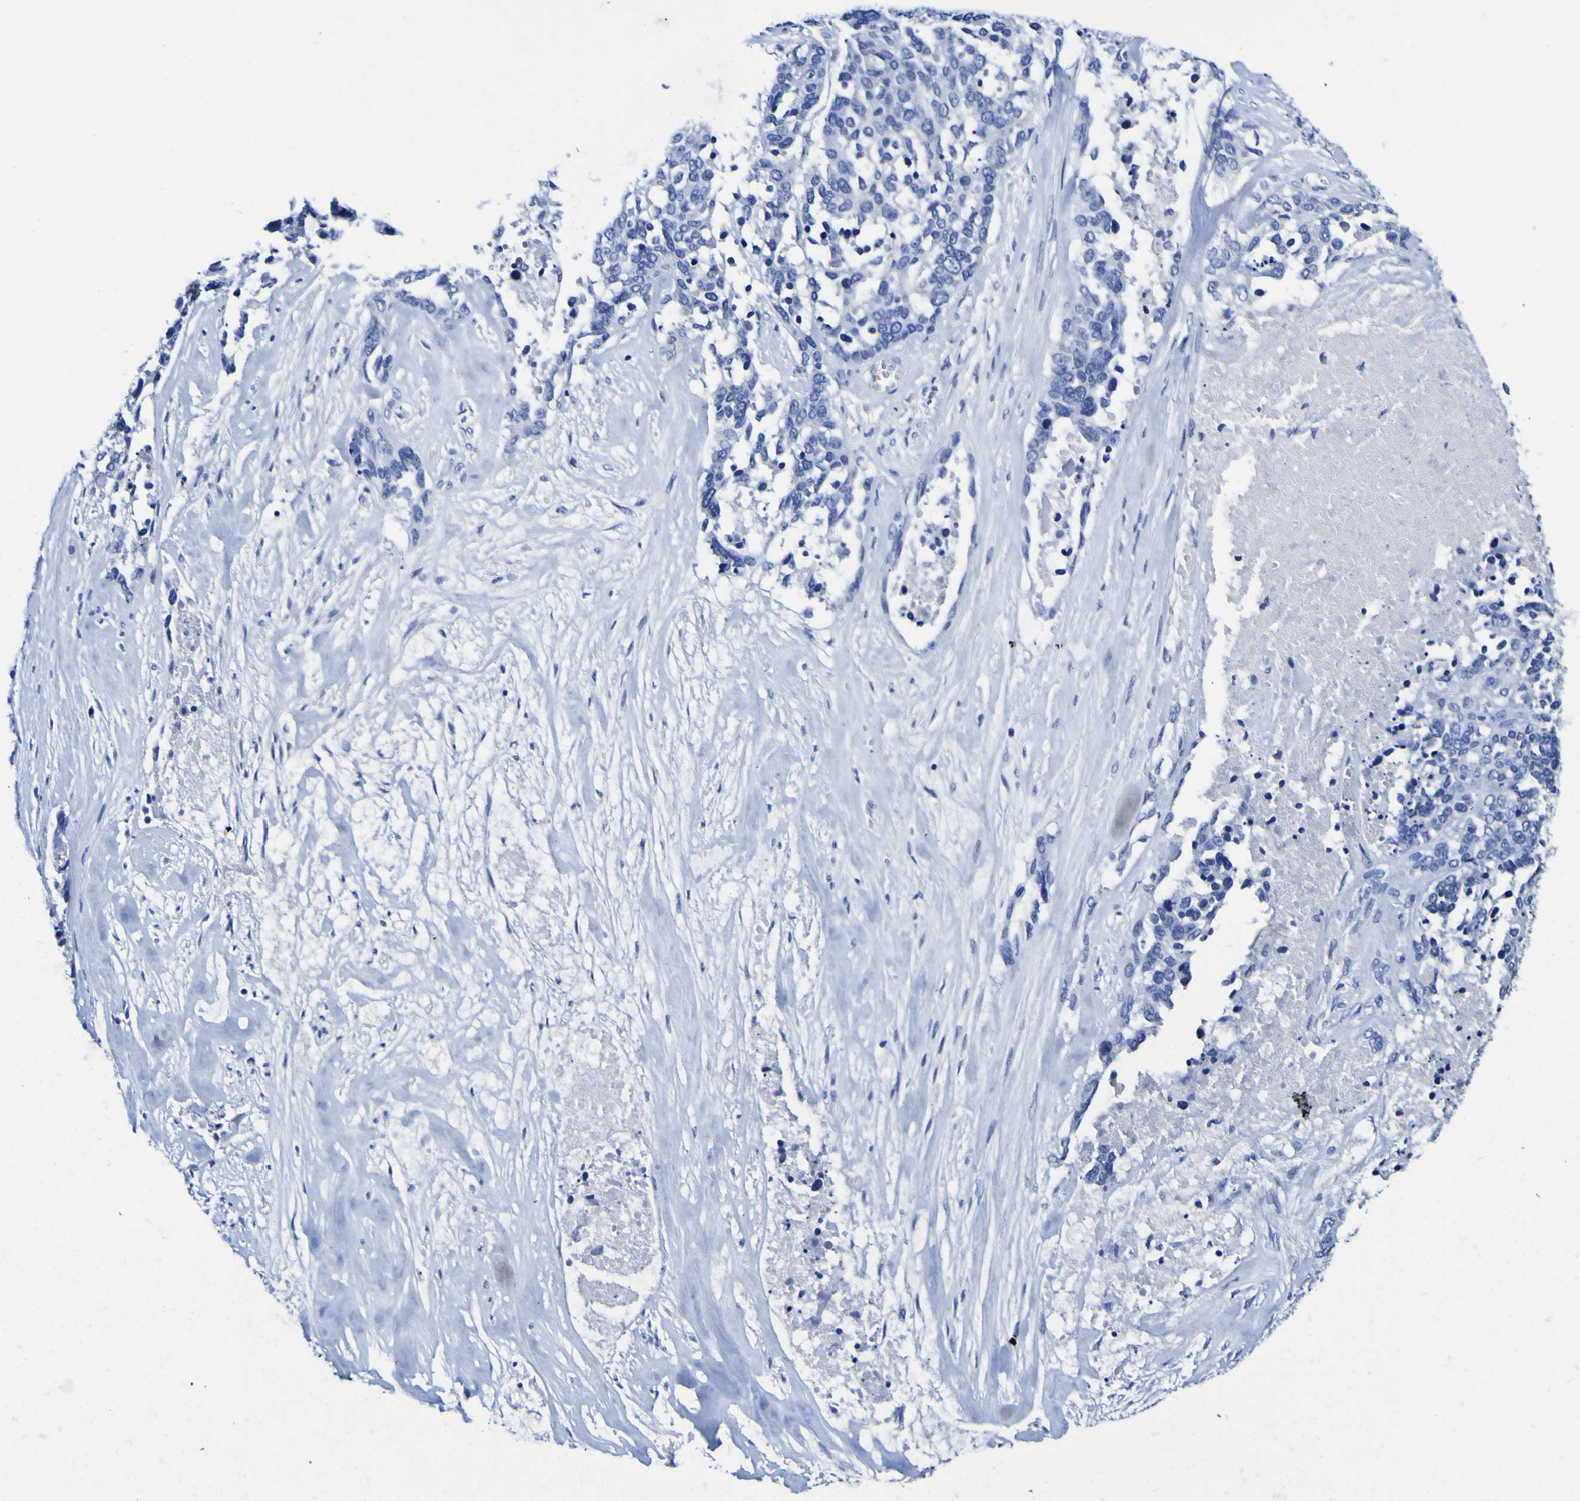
{"staining": {"intensity": "negative", "quantity": "none", "location": "none"}, "tissue": "ovarian cancer", "cell_type": "Tumor cells", "image_type": "cancer", "snomed": [{"axis": "morphology", "description": "Cystadenocarcinoma, serous, NOS"}, {"axis": "topography", "description": "Ovary"}], "caption": "This micrograph is of ovarian cancer stained with immunohistochemistry (IHC) to label a protein in brown with the nuclei are counter-stained blue. There is no staining in tumor cells.", "gene": "HLA-DQA1", "patient": {"sex": "female", "age": 44}}